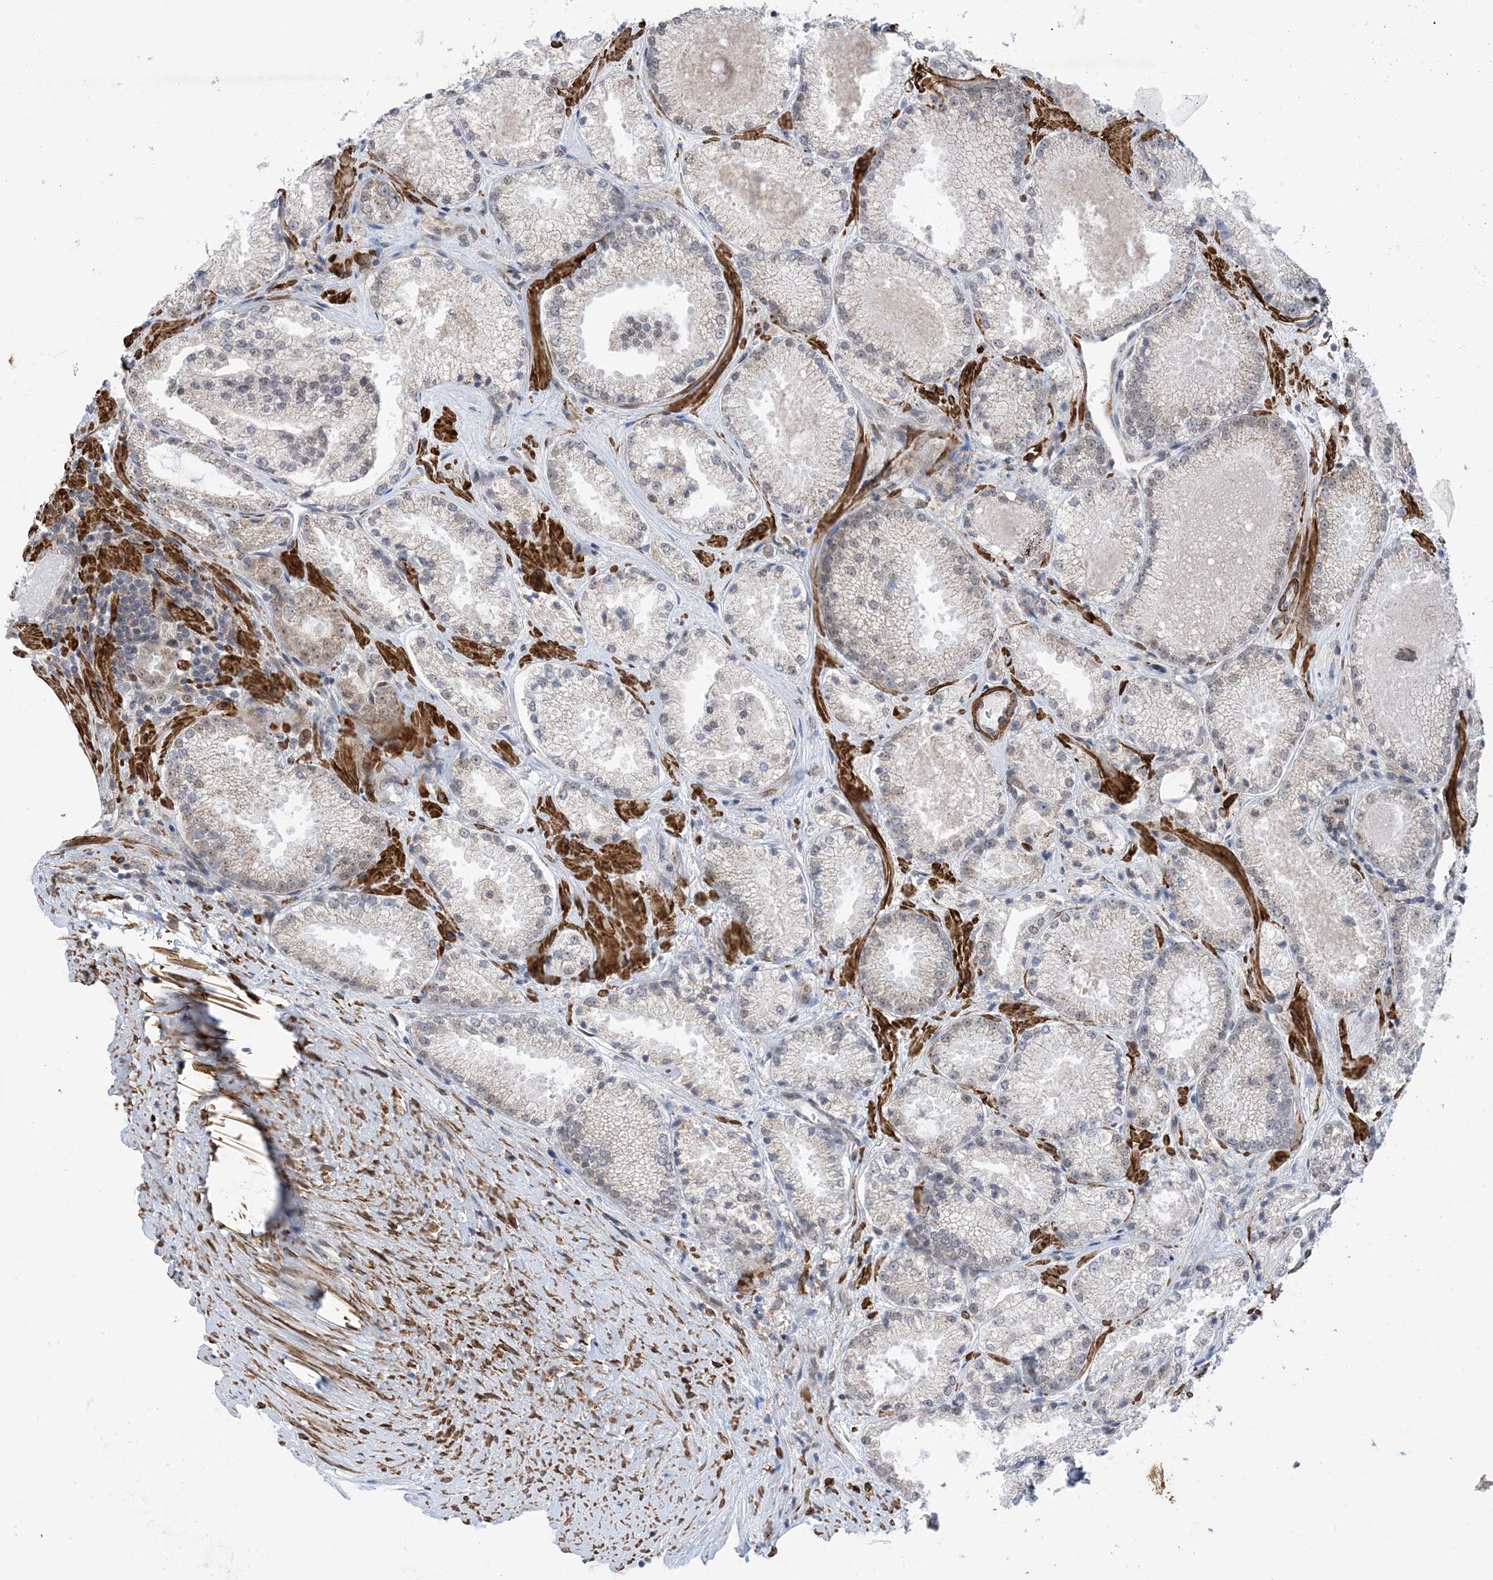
{"staining": {"intensity": "negative", "quantity": "none", "location": "none"}, "tissue": "prostate cancer", "cell_type": "Tumor cells", "image_type": "cancer", "snomed": [{"axis": "morphology", "description": "Adenocarcinoma, High grade"}, {"axis": "topography", "description": "Prostate"}], "caption": "Tumor cells are negative for brown protein staining in prostate adenocarcinoma (high-grade).", "gene": "ZNF8", "patient": {"sex": "male", "age": 73}}